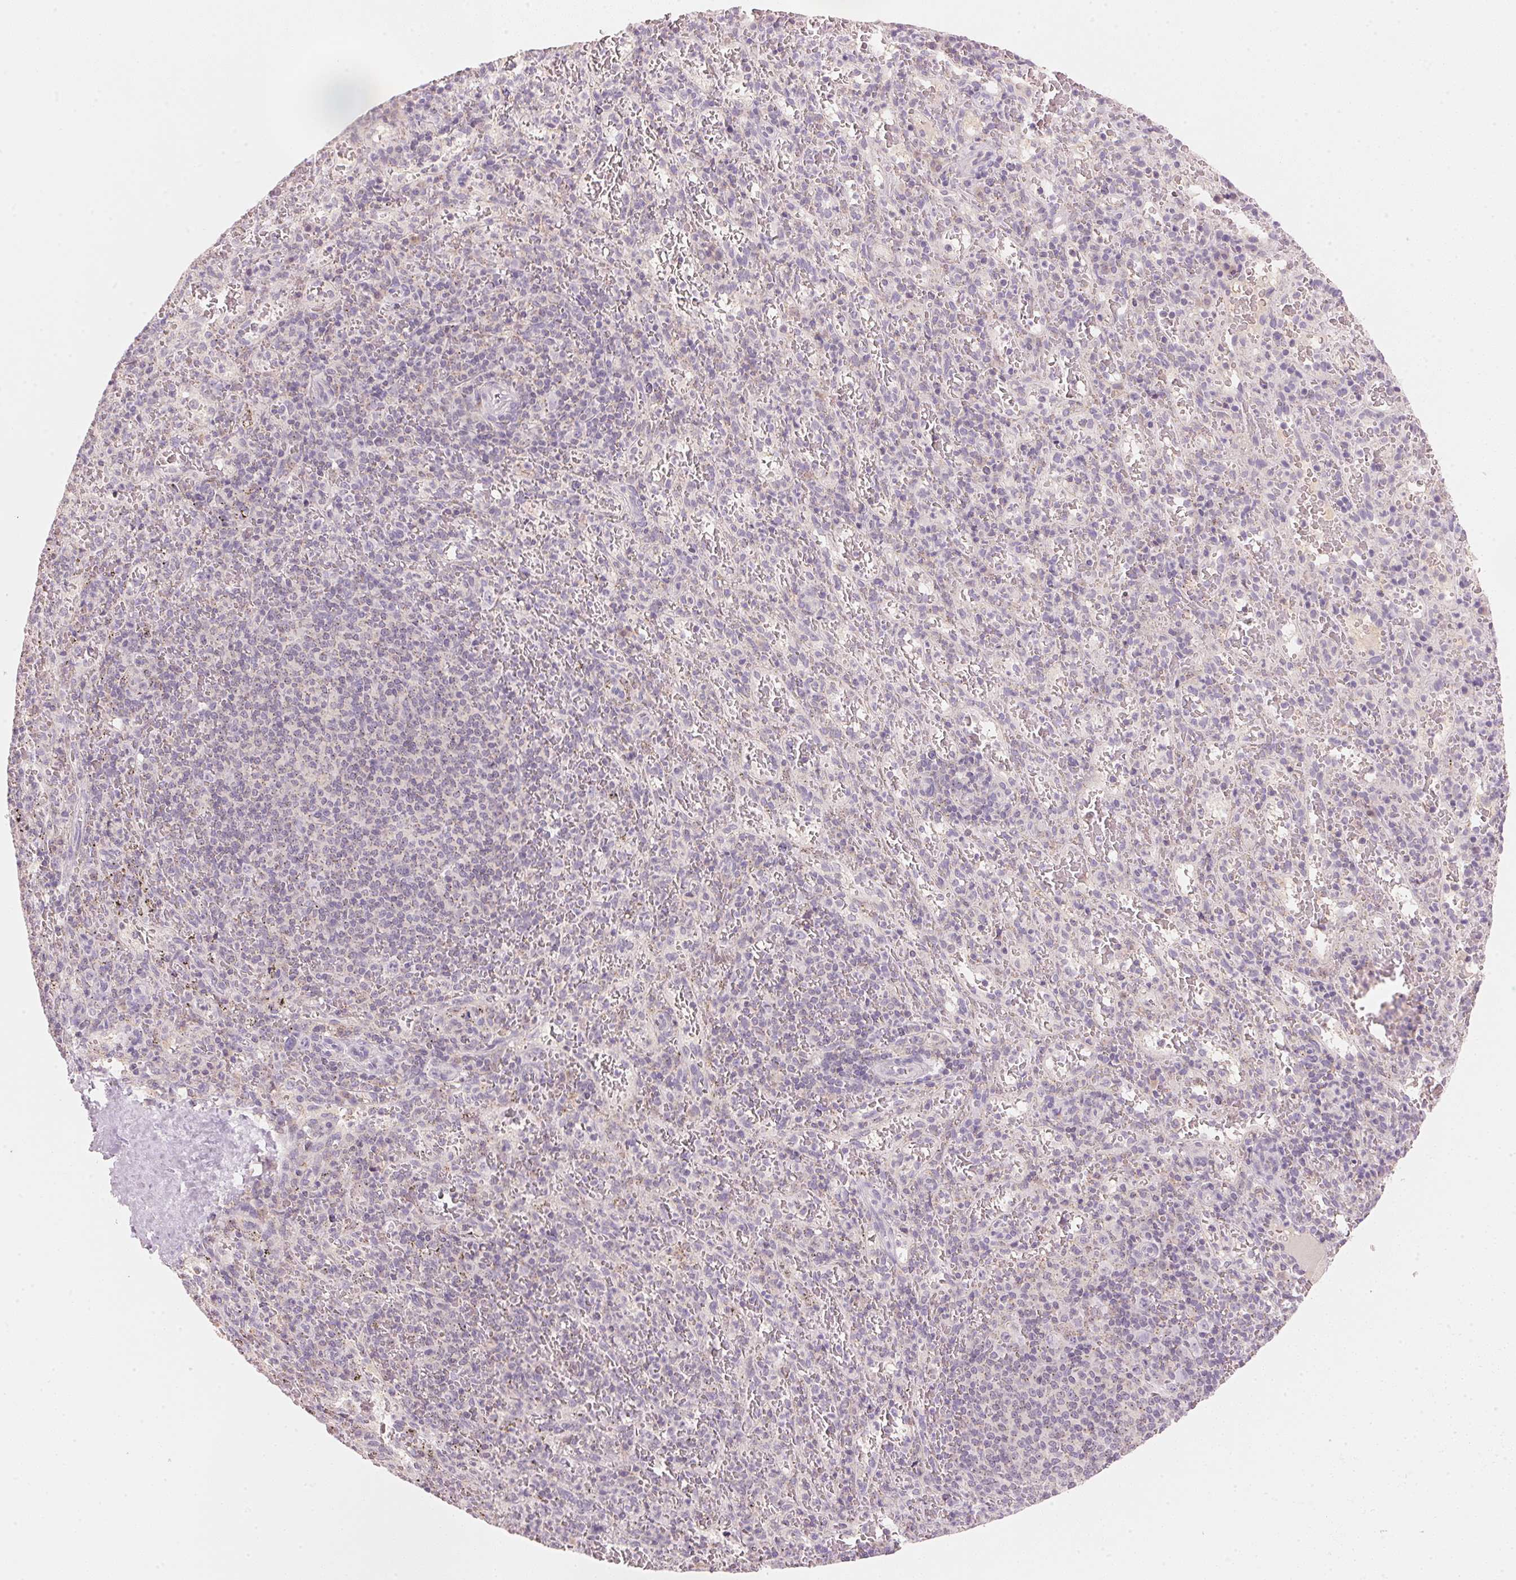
{"staining": {"intensity": "negative", "quantity": "none", "location": "none"}, "tissue": "spleen", "cell_type": "Cells in red pulp", "image_type": "normal", "snomed": [{"axis": "morphology", "description": "Normal tissue, NOS"}, {"axis": "topography", "description": "Spleen"}], "caption": "Immunohistochemistry histopathology image of benign spleen: spleen stained with DAB (3,3'-diaminobenzidine) exhibits no significant protein expression in cells in red pulp.", "gene": "HOXB13", "patient": {"sex": "male", "age": 57}}